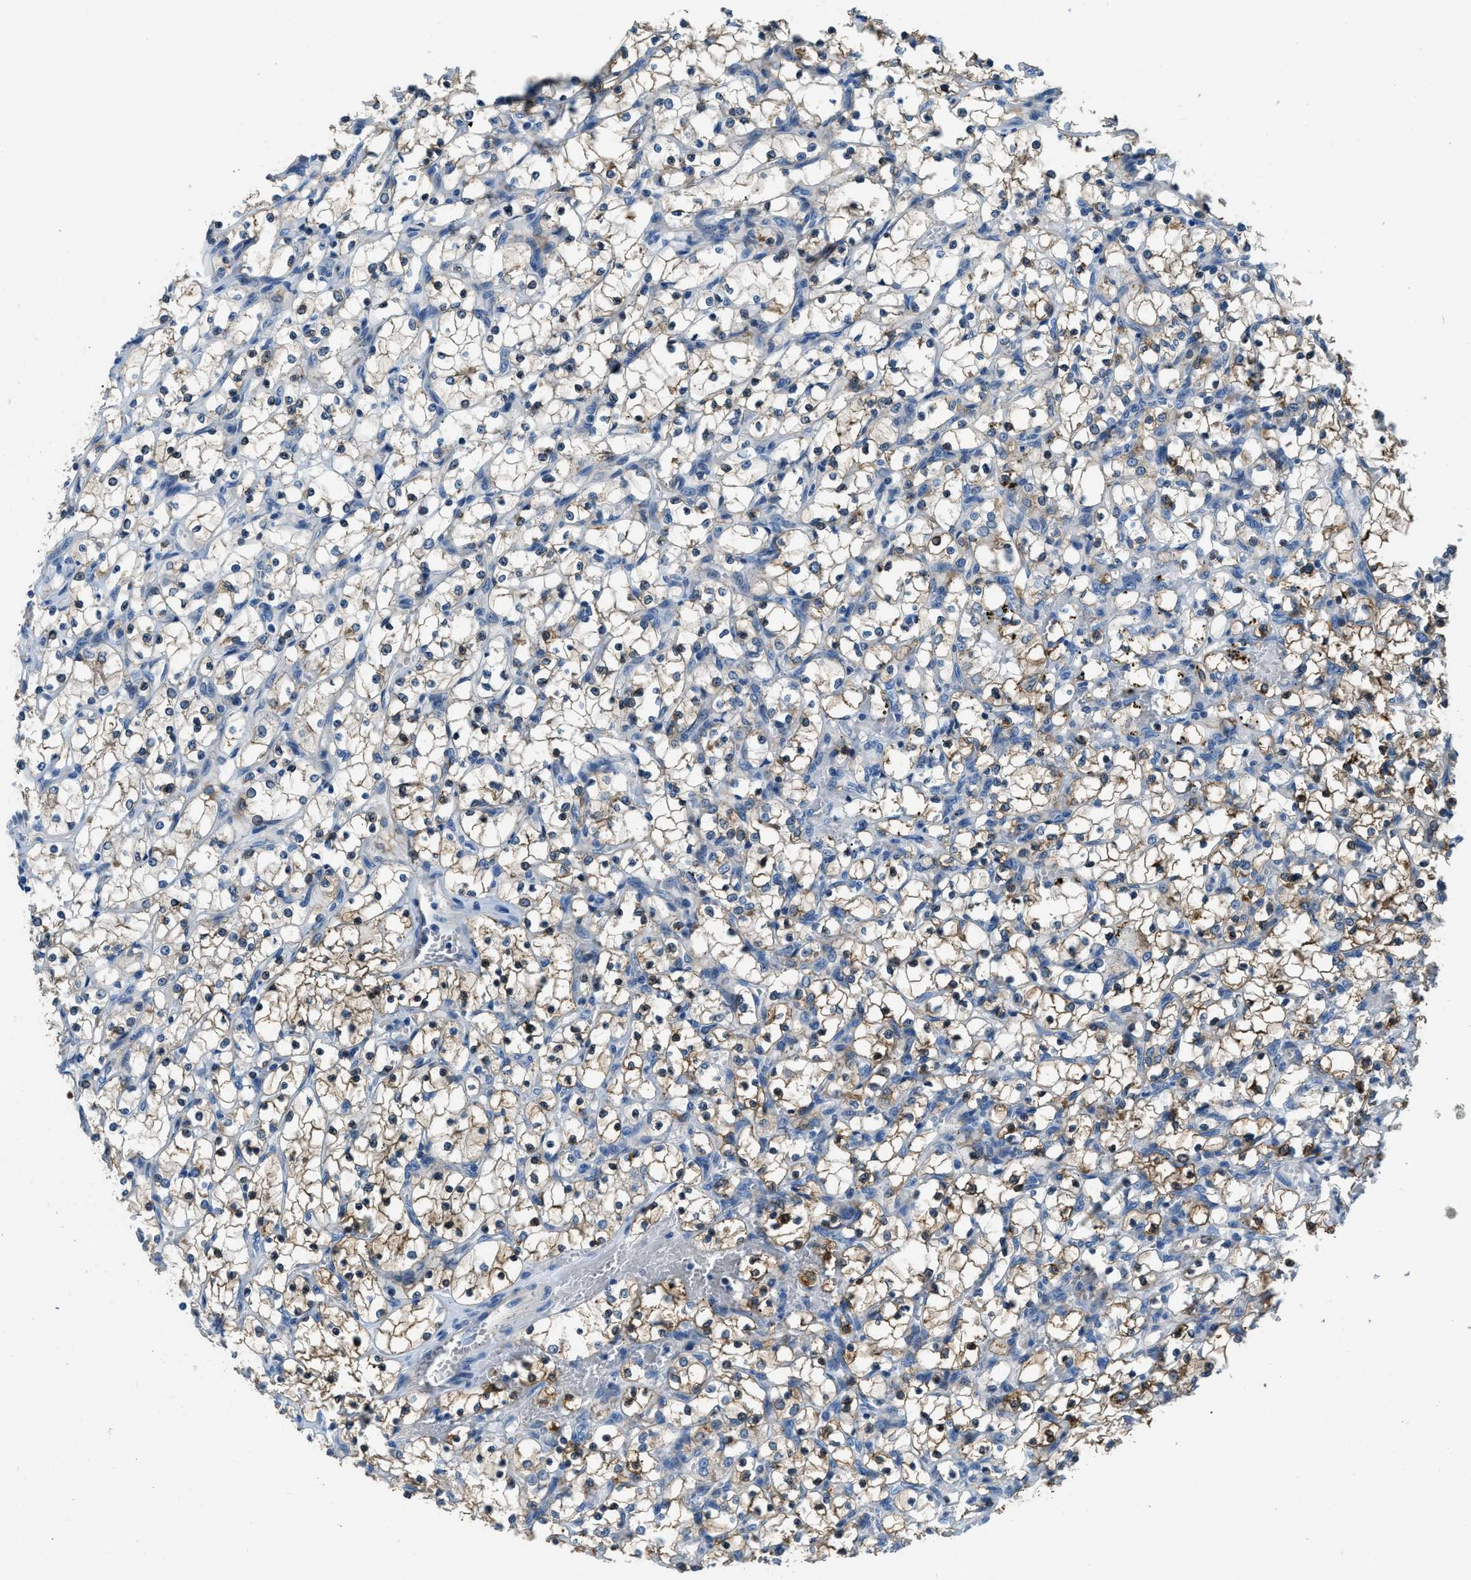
{"staining": {"intensity": "weak", "quantity": "25%-75%", "location": "cytoplasmic/membranous"}, "tissue": "renal cancer", "cell_type": "Tumor cells", "image_type": "cancer", "snomed": [{"axis": "morphology", "description": "Adenocarcinoma, NOS"}, {"axis": "topography", "description": "Kidney"}], "caption": "A low amount of weak cytoplasmic/membranous expression is seen in approximately 25%-75% of tumor cells in renal cancer tissue. (IHC, brightfield microscopy, high magnification).", "gene": "PFKP", "patient": {"sex": "female", "age": 69}}